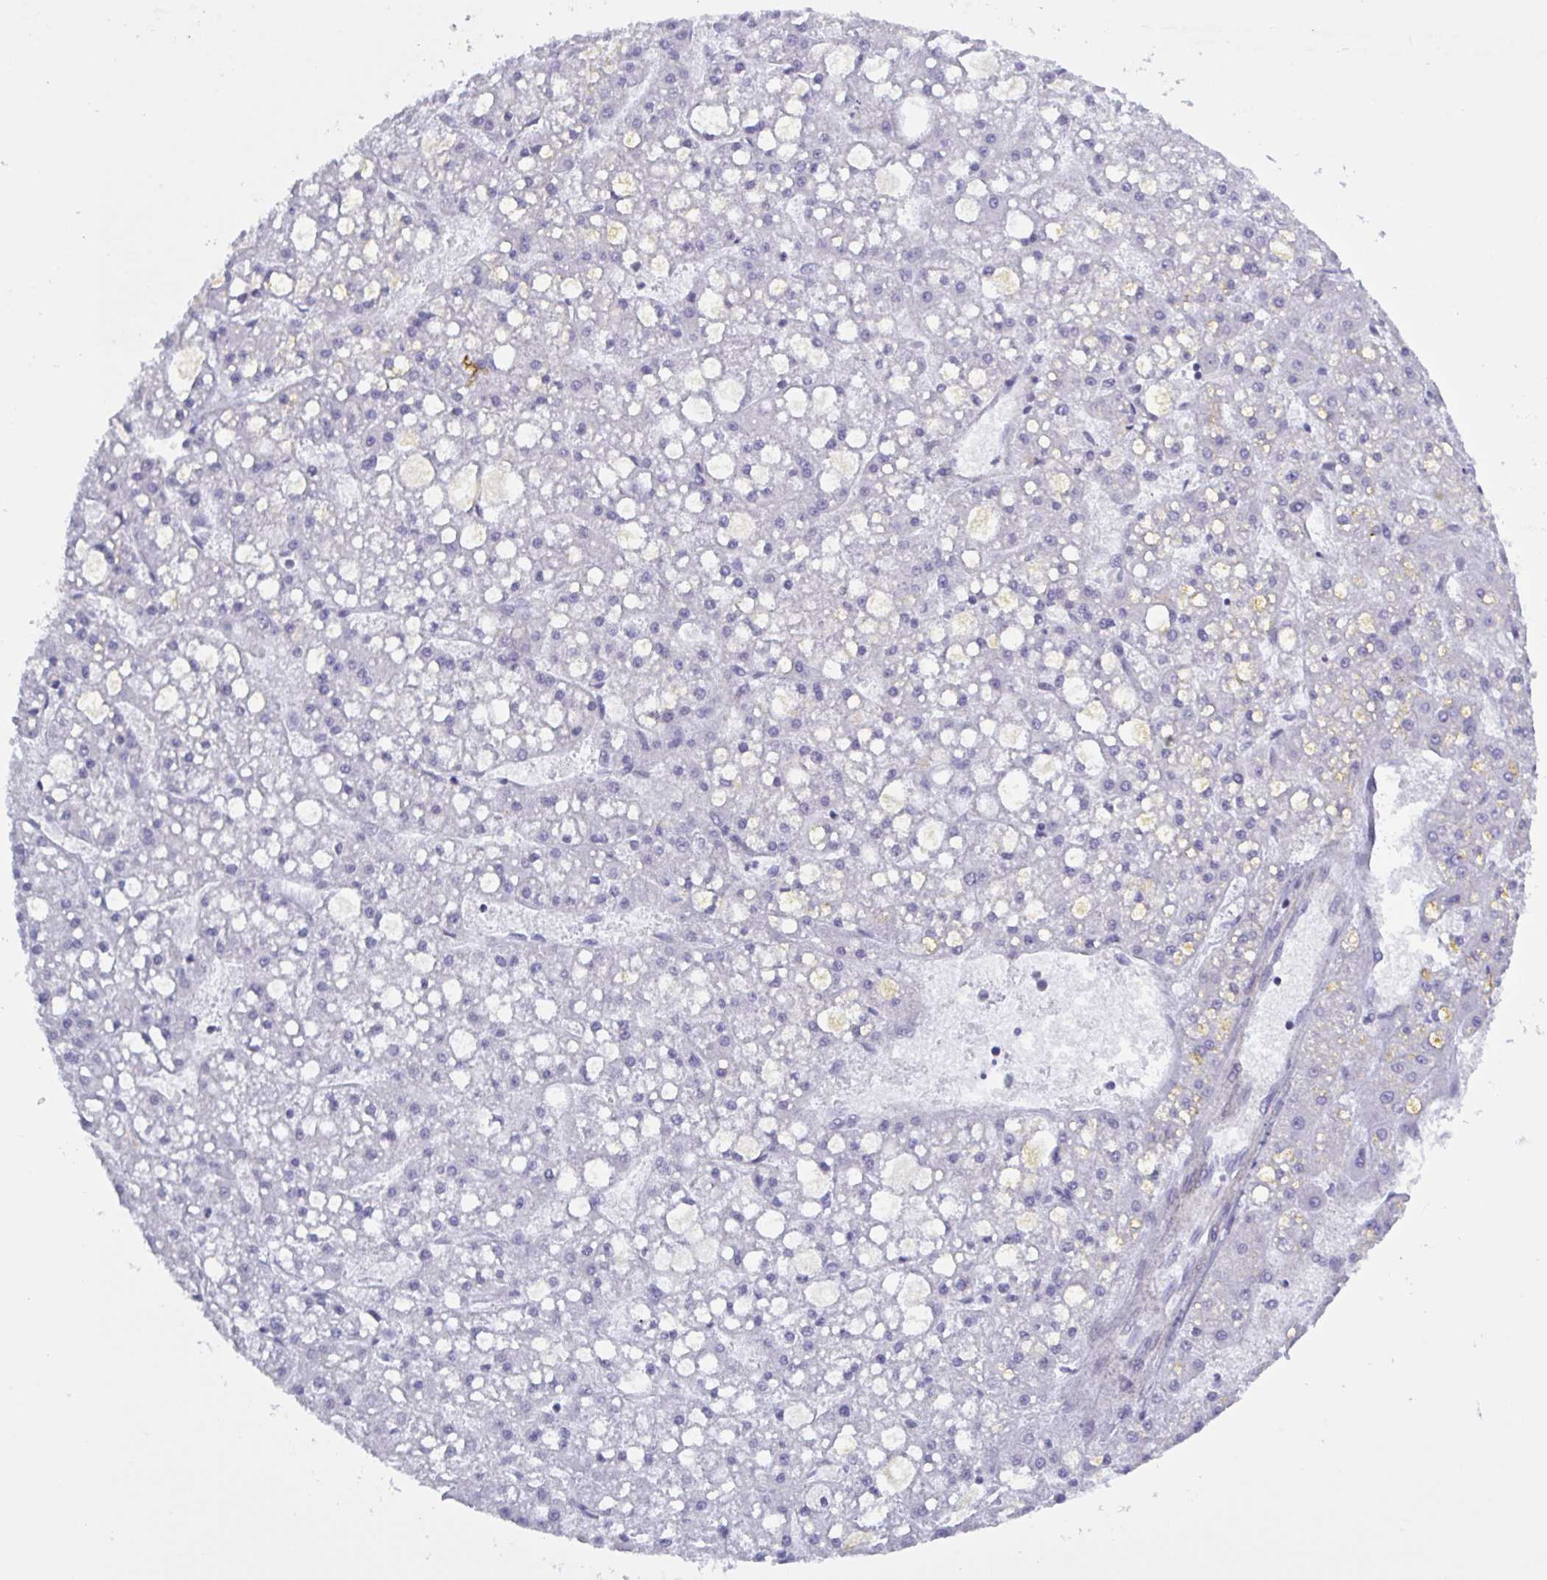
{"staining": {"intensity": "negative", "quantity": "none", "location": "none"}, "tissue": "liver cancer", "cell_type": "Tumor cells", "image_type": "cancer", "snomed": [{"axis": "morphology", "description": "Carcinoma, Hepatocellular, NOS"}, {"axis": "topography", "description": "Liver"}], "caption": "Liver cancer stained for a protein using immunohistochemistry displays no expression tumor cells.", "gene": "SHISA7", "patient": {"sex": "male", "age": 67}}